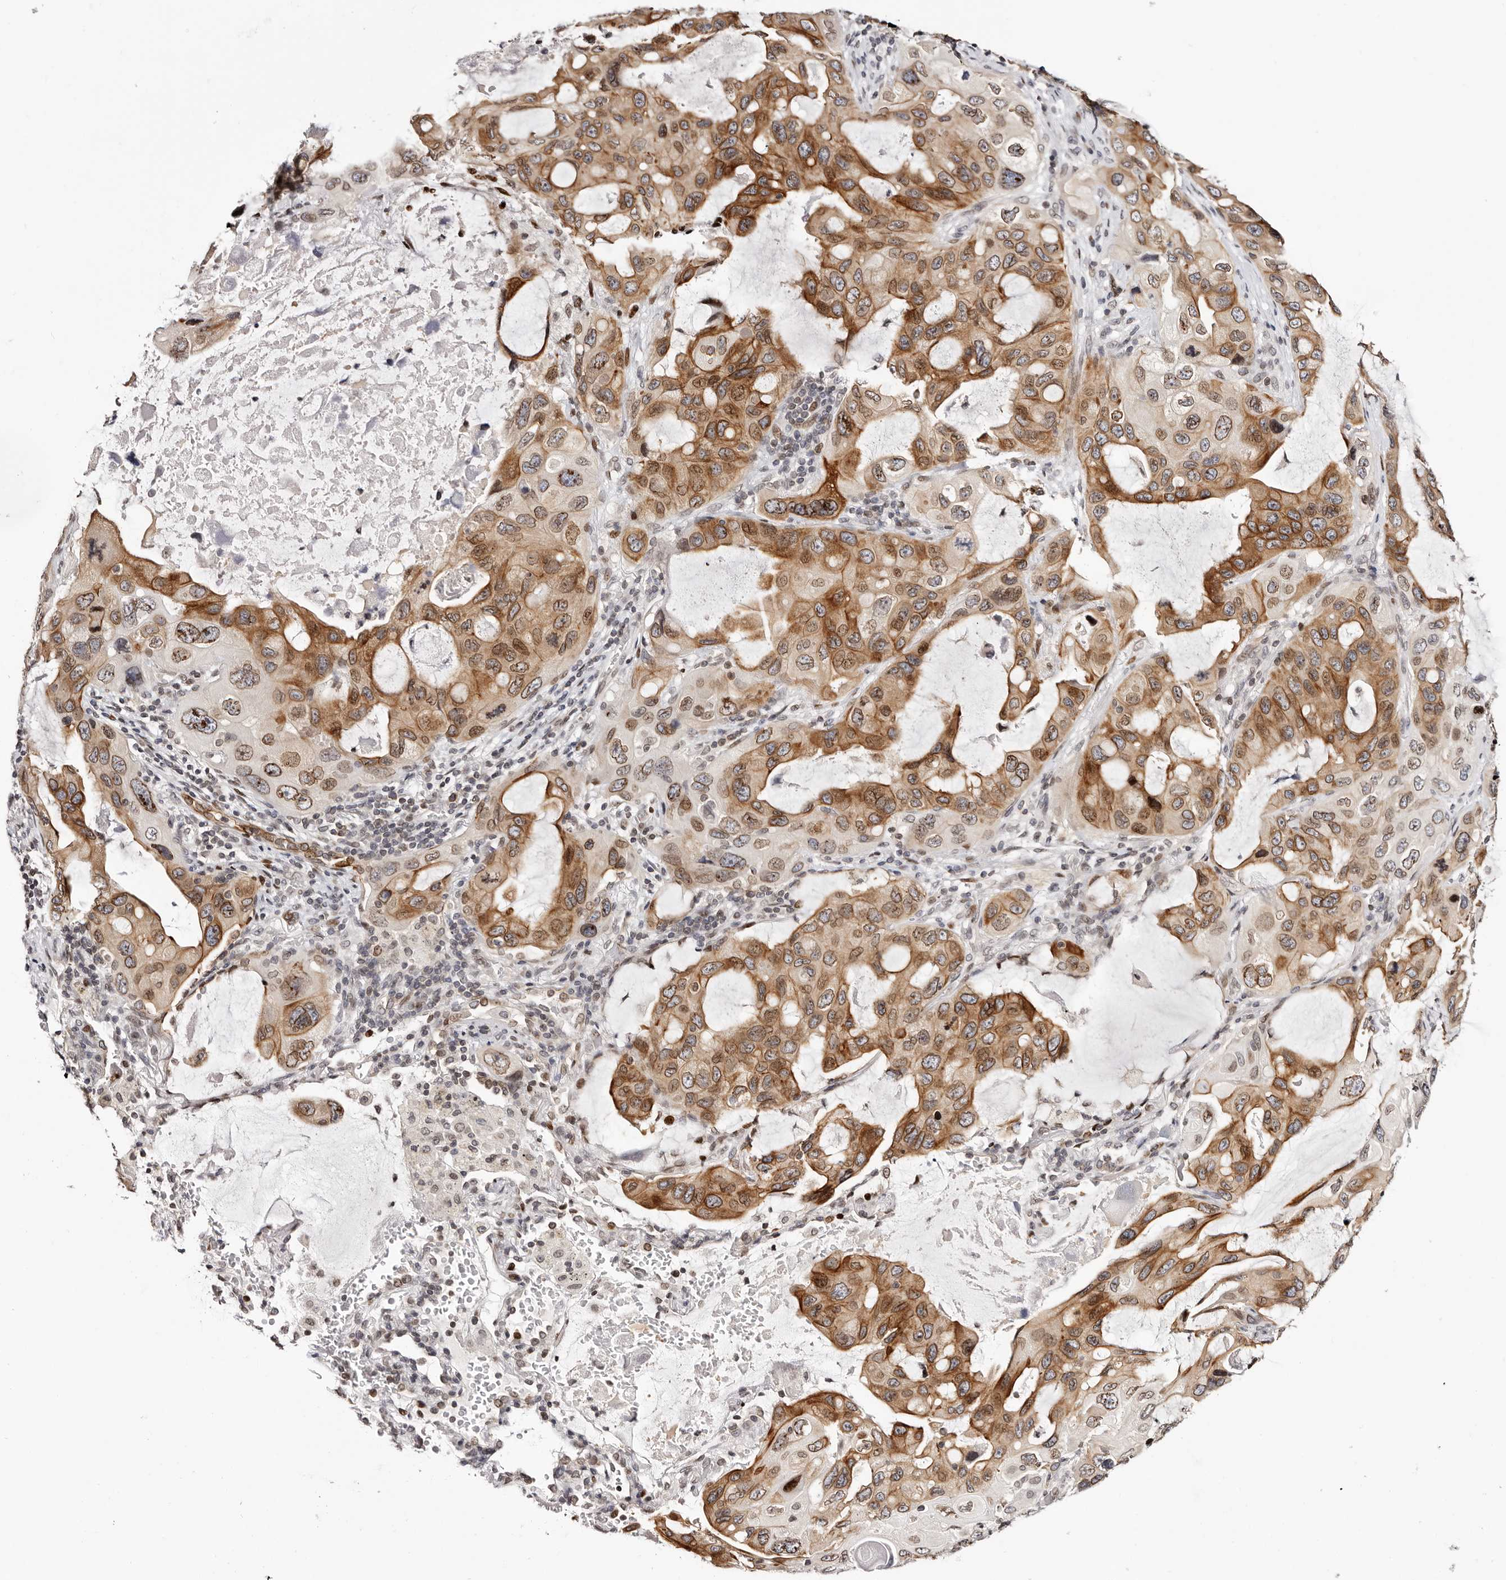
{"staining": {"intensity": "moderate", "quantity": ">75%", "location": "cytoplasmic/membranous,nuclear"}, "tissue": "lung cancer", "cell_type": "Tumor cells", "image_type": "cancer", "snomed": [{"axis": "morphology", "description": "Squamous cell carcinoma, NOS"}, {"axis": "topography", "description": "Lung"}], "caption": "Moderate cytoplasmic/membranous and nuclear expression for a protein is present in about >75% of tumor cells of squamous cell carcinoma (lung) using IHC.", "gene": "NUP153", "patient": {"sex": "female", "age": 73}}